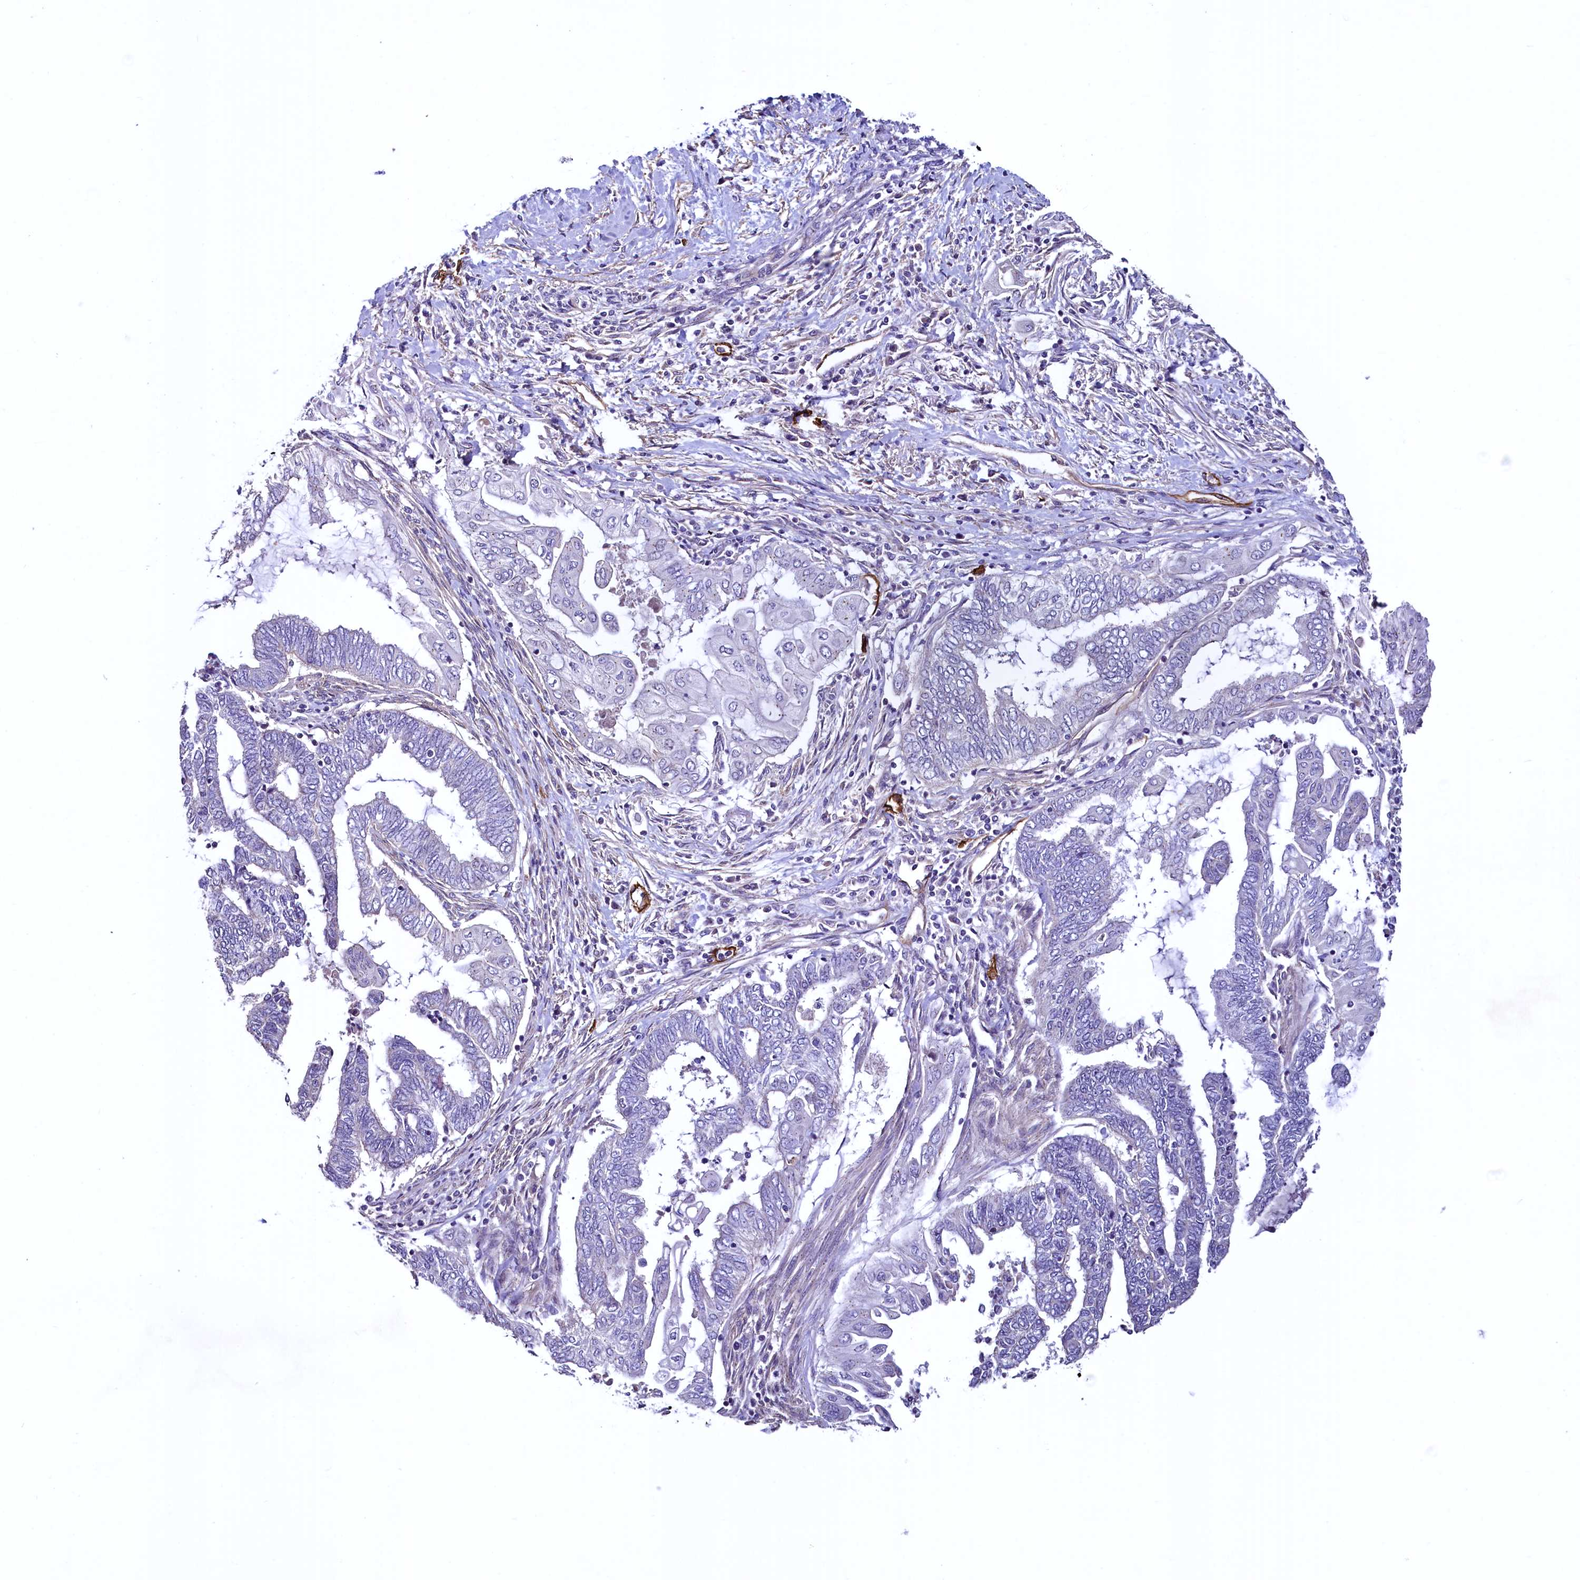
{"staining": {"intensity": "negative", "quantity": "none", "location": "none"}, "tissue": "endometrial cancer", "cell_type": "Tumor cells", "image_type": "cancer", "snomed": [{"axis": "morphology", "description": "Adenocarcinoma, NOS"}, {"axis": "topography", "description": "Uterus"}, {"axis": "topography", "description": "Endometrium"}], "caption": "High power microscopy histopathology image of an immunohistochemistry histopathology image of endometrial adenocarcinoma, revealing no significant expression in tumor cells. (Stains: DAB (3,3'-diaminobenzidine) IHC with hematoxylin counter stain, Microscopy: brightfield microscopy at high magnification).", "gene": "PALM", "patient": {"sex": "female", "age": 70}}